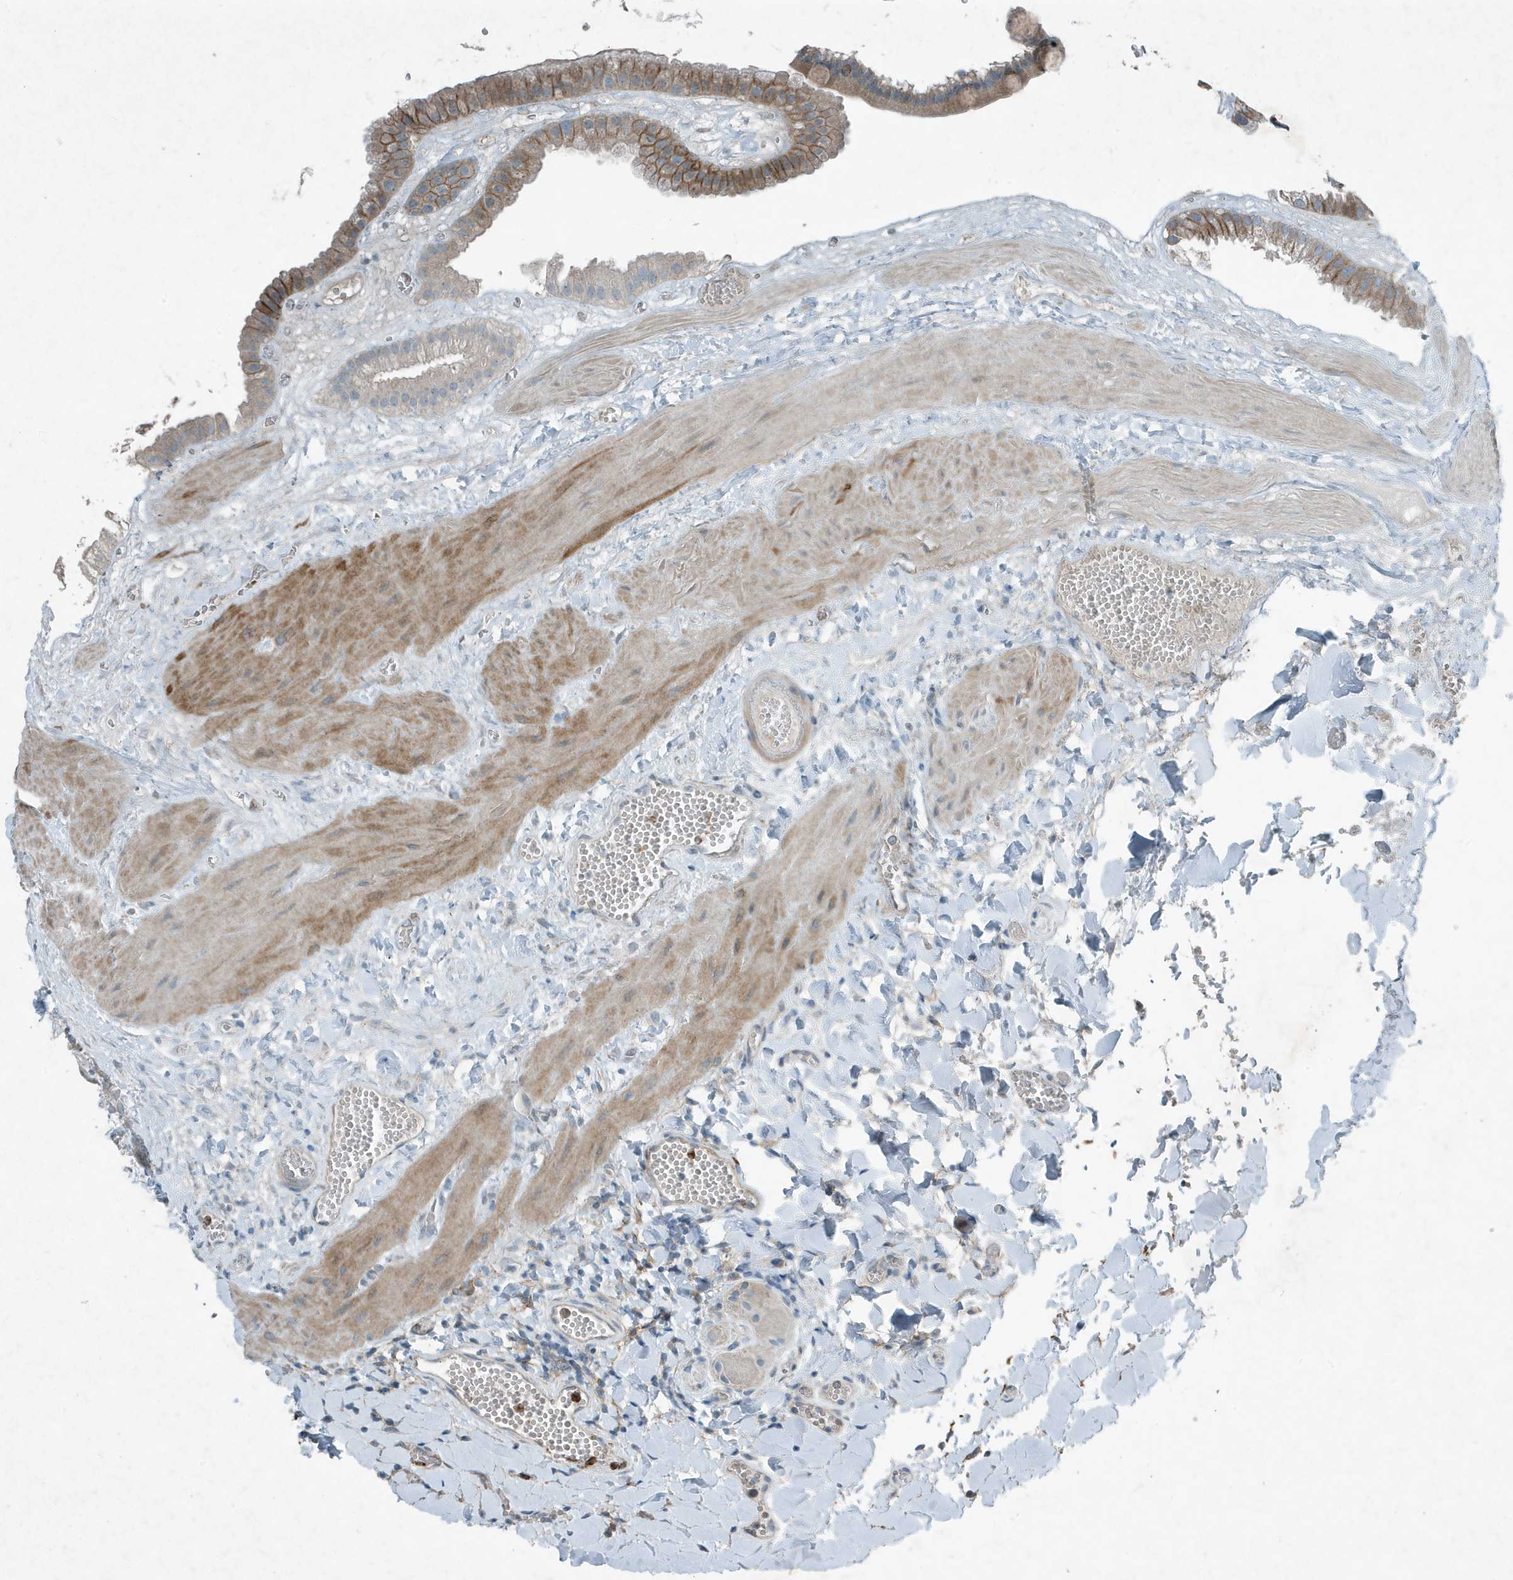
{"staining": {"intensity": "moderate", "quantity": ">75%", "location": "cytoplasmic/membranous"}, "tissue": "gallbladder", "cell_type": "Glandular cells", "image_type": "normal", "snomed": [{"axis": "morphology", "description": "Normal tissue, NOS"}, {"axis": "topography", "description": "Gallbladder"}], "caption": "Immunohistochemistry (IHC) (DAB (3,3'-diaminobenzidine)) staining of benign human gallbladder shows moderate cytoplasmic/membranous protein positivity in about >75% of glandular cells. (DAB = brown stain, brightfield microscopy at high magnification).", "gene": "DAPP1", "patient": {"sex": "male", "age": 55}}